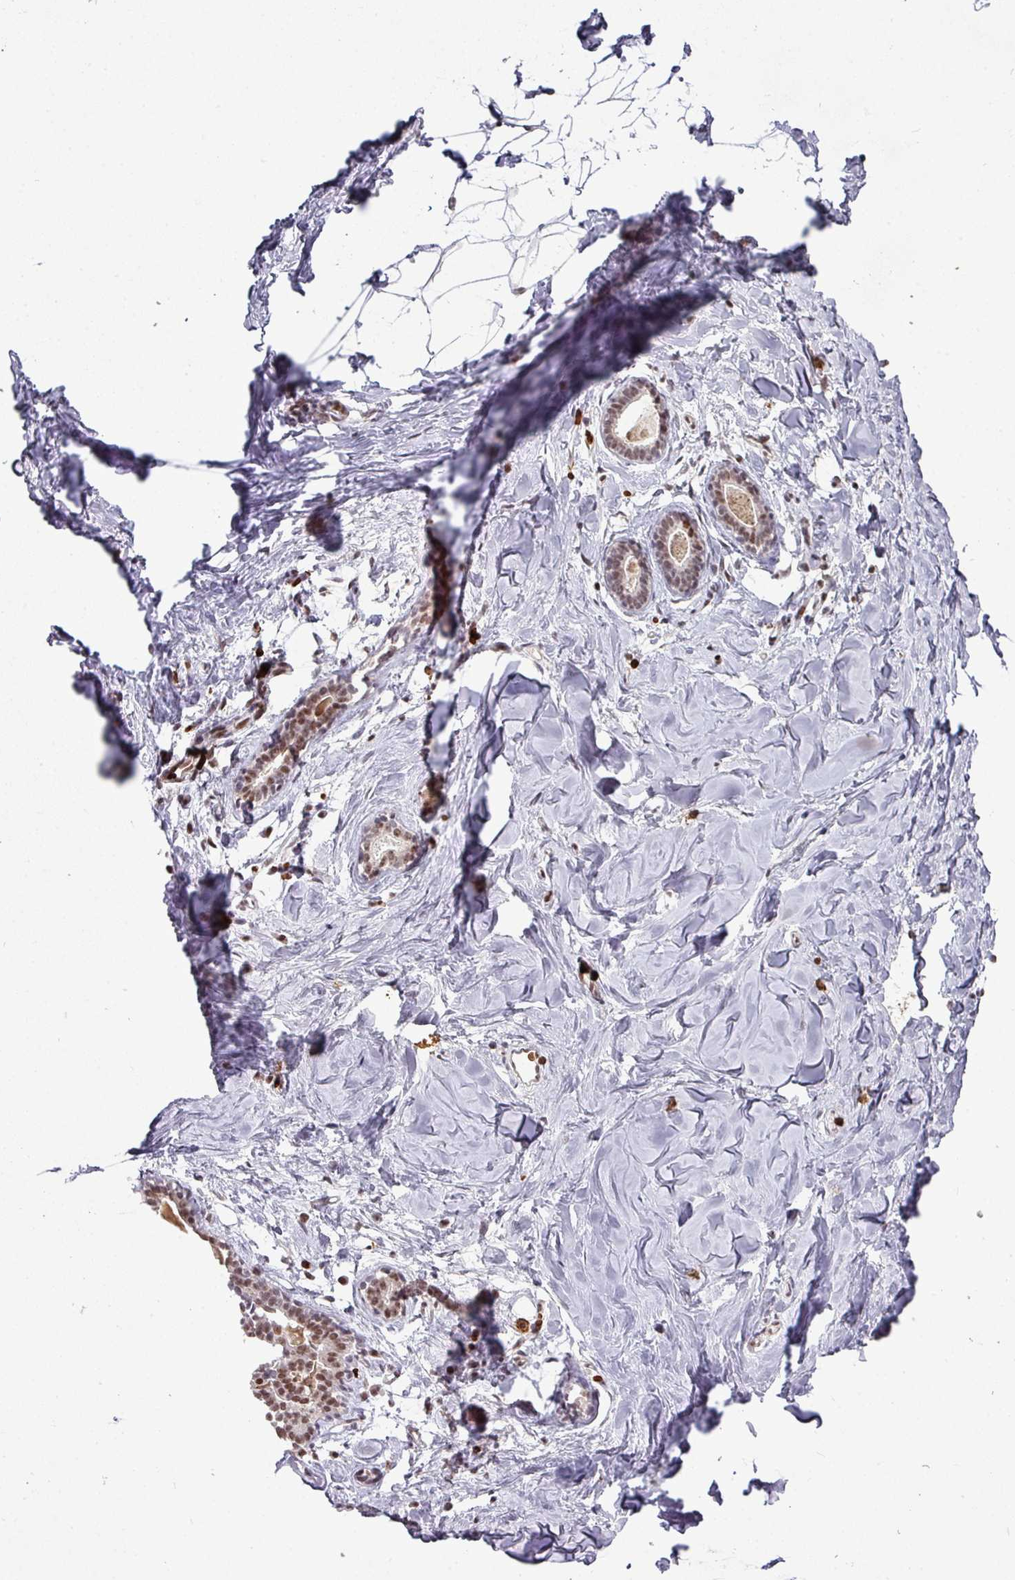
{"staining": {"intensity": "negative", "quantity": "none", "location": "none"}, "tissue": "breast", "cell_type": "Adipocytes", "image_type": "normal", "snomed": [{"axis": "morphology", "description": "Normal tissue, NOS"}, {"axis": "topography", "description": "Breast"}], "caption": "DAB (3,3'-diaminobenzidine) immunohistochemical staining of unremarkable human breast demonstrates no significant expression in adipocytes.", "gene": "NEIL1", "patient": {"sex": "female", "age": 23}}